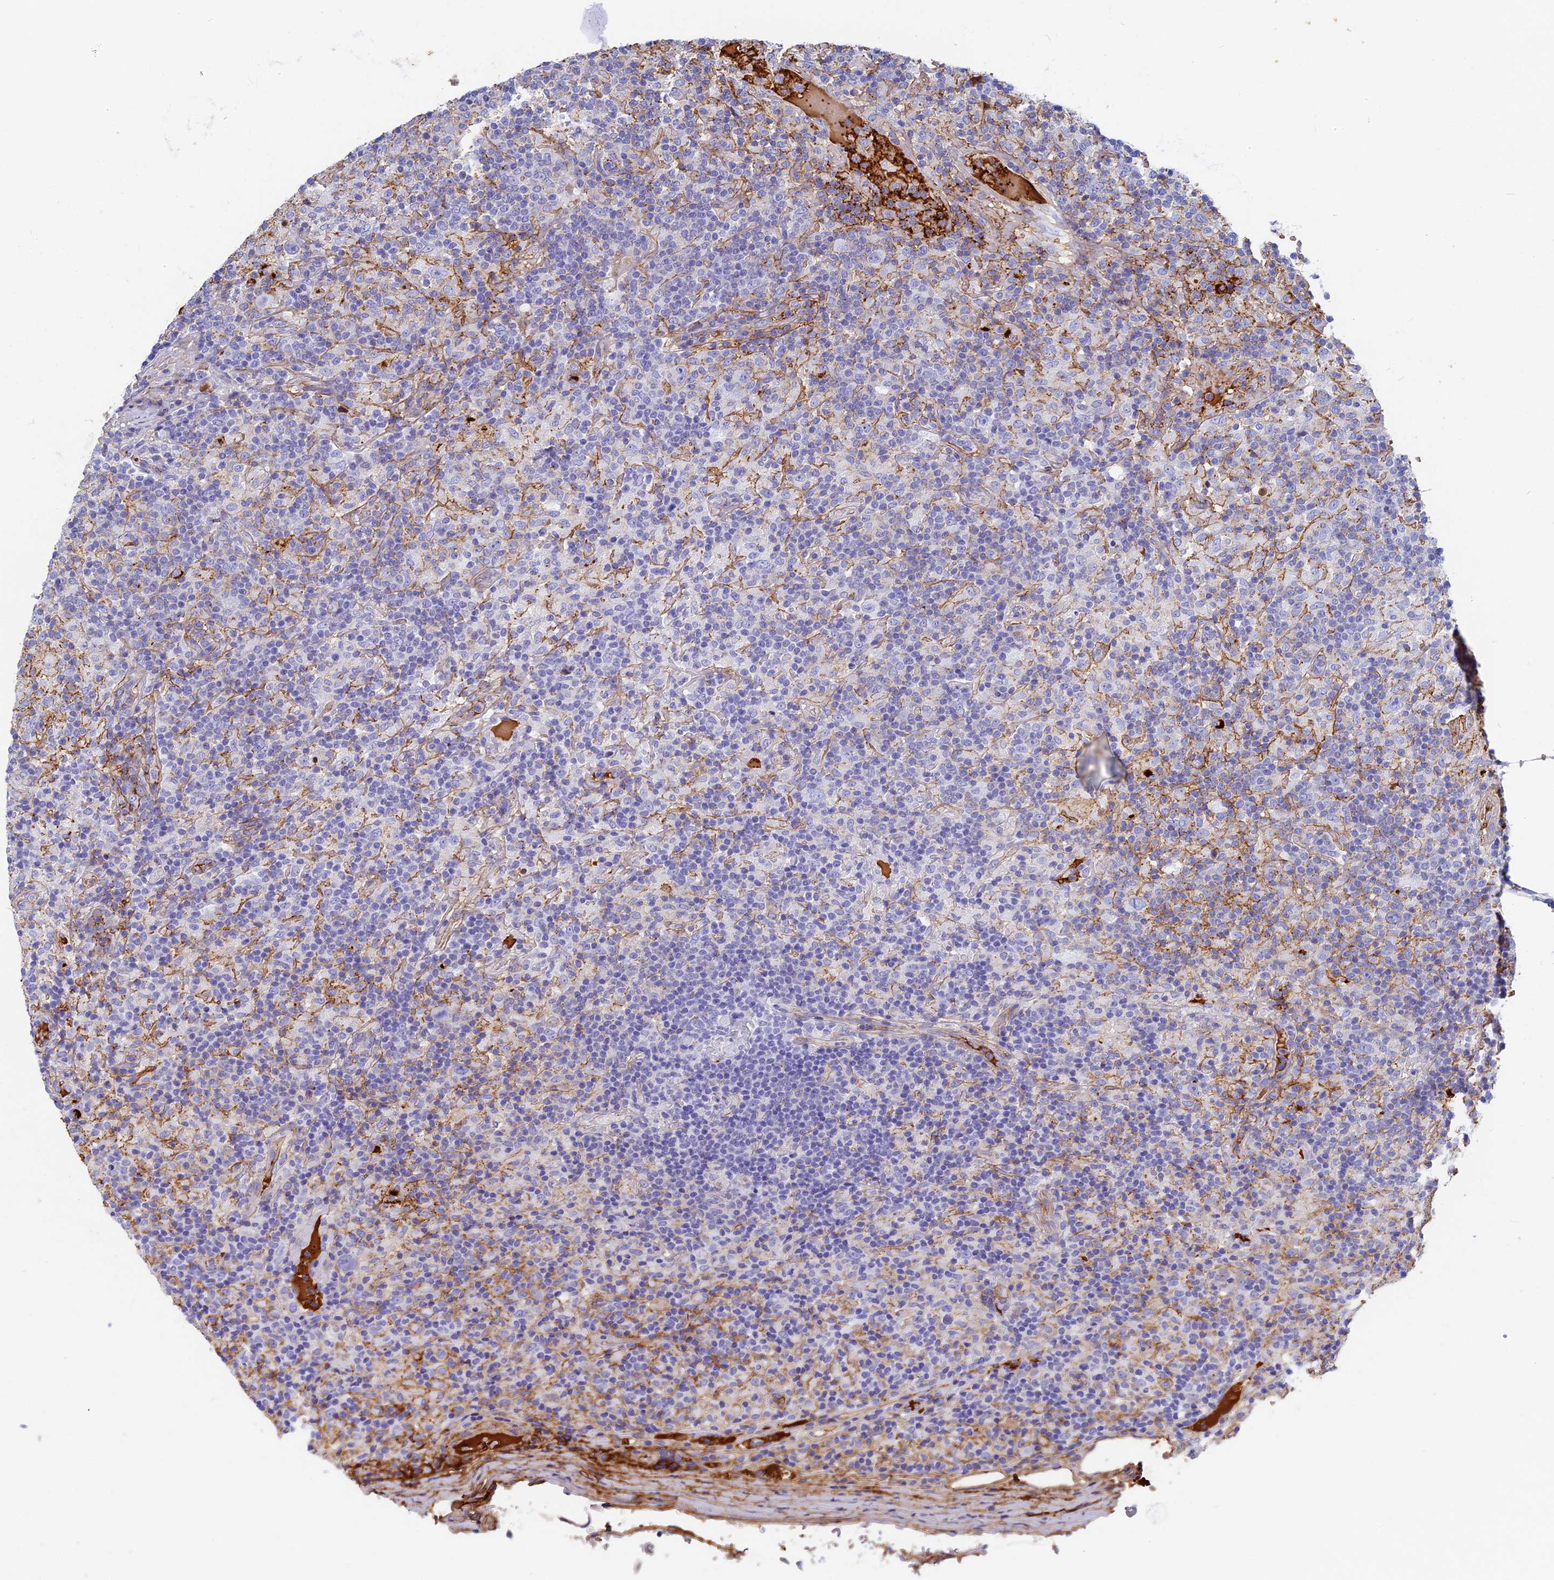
{"staining": {"intensity": "negative", "quantity": "none", "location": "none"}, "tissue": "lymphoma", "cell_type": "Tumor cells", "image_type": "cancer", "snomed": [{"axis": "morphology", "description": "Hodgkin's disease, NOS"}, {"axis": "topography", "description": "Lymph node"}], "caption": "Immunohistochemistry (IHC) image of lymphoma stained for a protein (brown), which demonstrates no staining in tumor cells.", "gene": "ITIH1", "patient": {"sex": "male", "age": 70}}